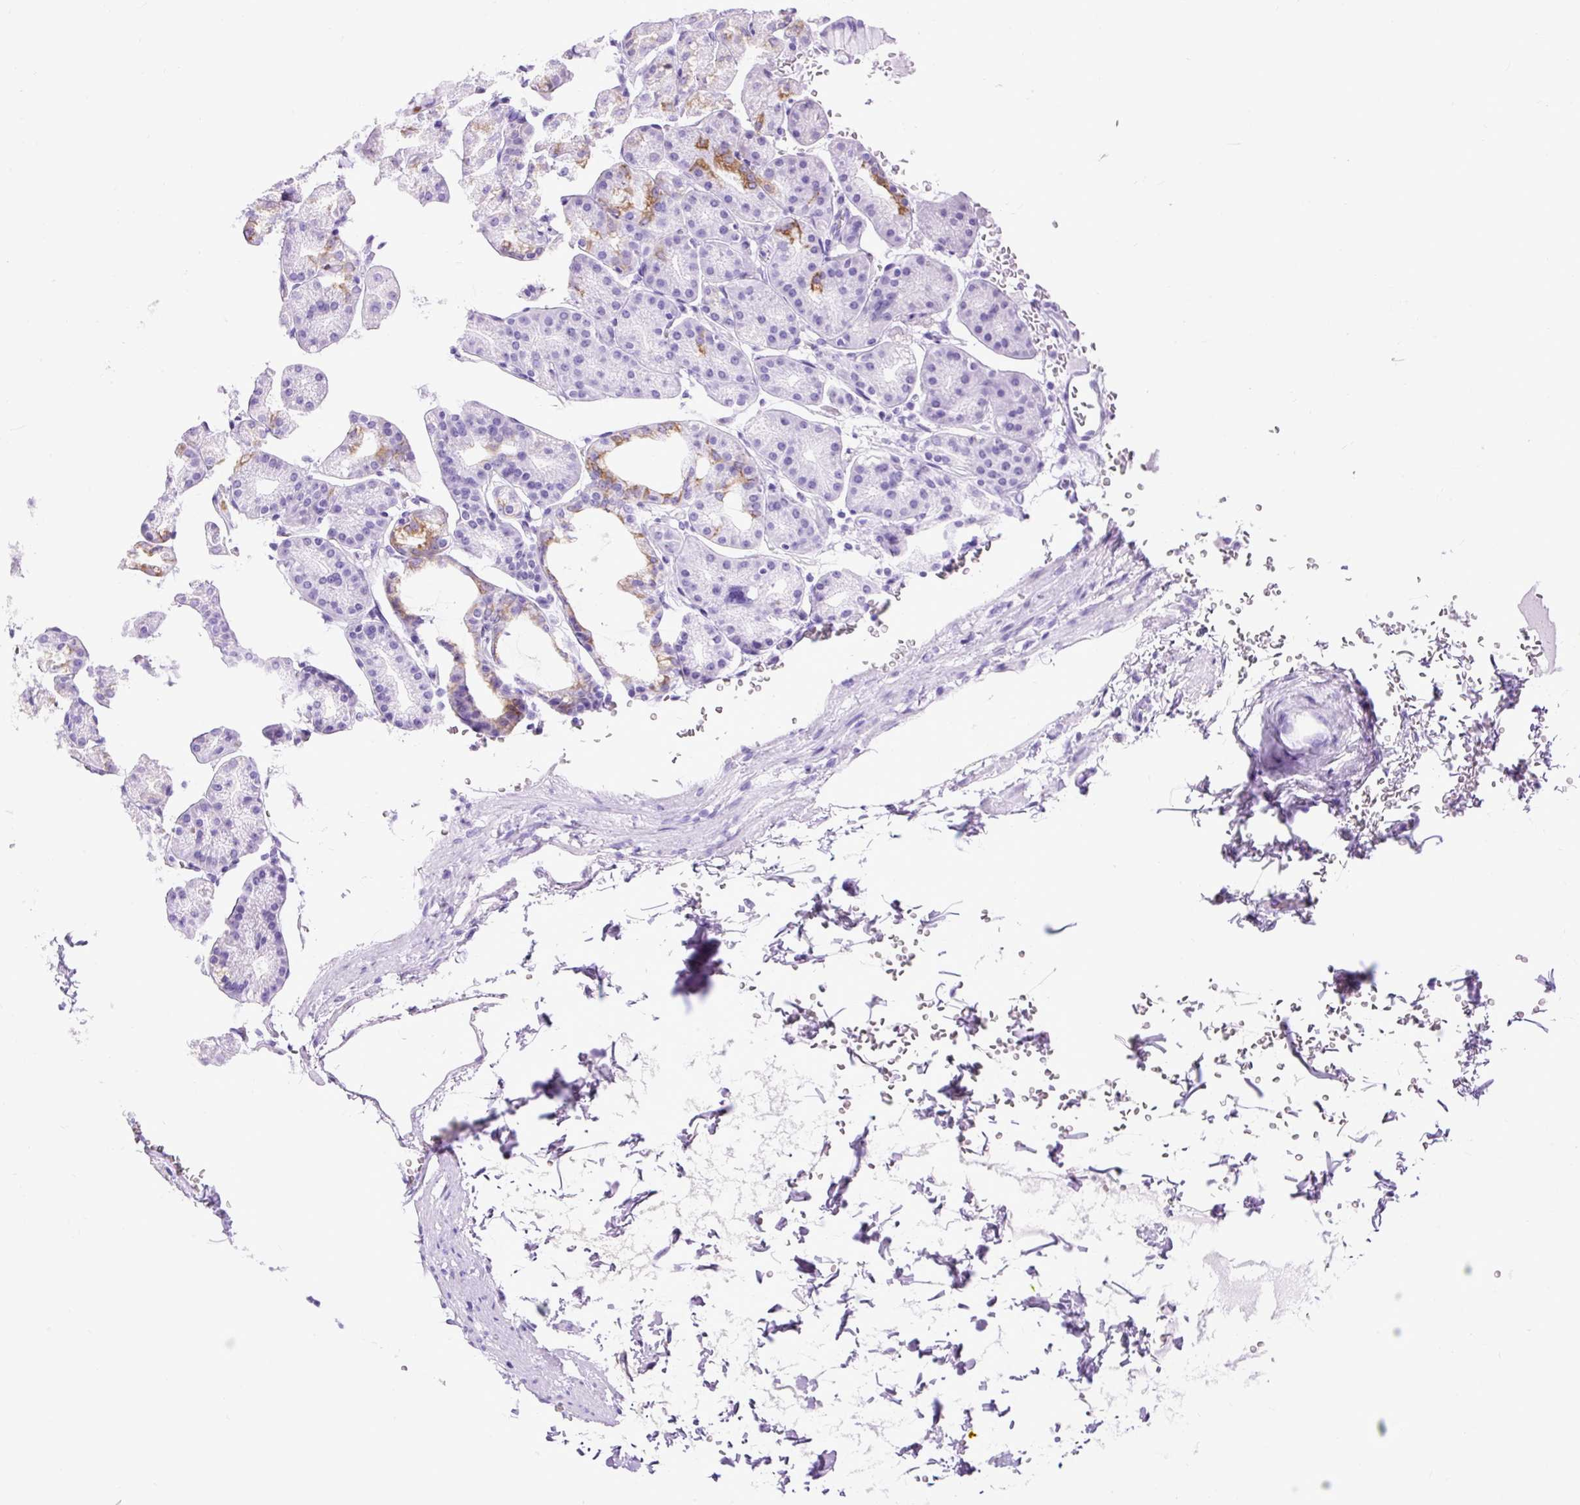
{"staining": {"intensity": "strong", "quantity": "<25%", "location": "cytoplasmic/membranous"}, "tissue": "stomach", "cell_type": "Glandular cells", "image_type": "normal", "snomed": [{"axis": "morphology", "description": "Normal tissue, NOS"}, {"axis": "topography", "description": "Stomach, upper"}], "caption": "Strong cytoplasmic/membranous protein expression is present in about <25% of glandular cells in stomach. (Stains: DAB in brown, nuclei in blue, Microscopy: brightfield microscopy at high magnification).", "gene": "RACGAP1", "patient": {"sex": "female", "age": 81}}